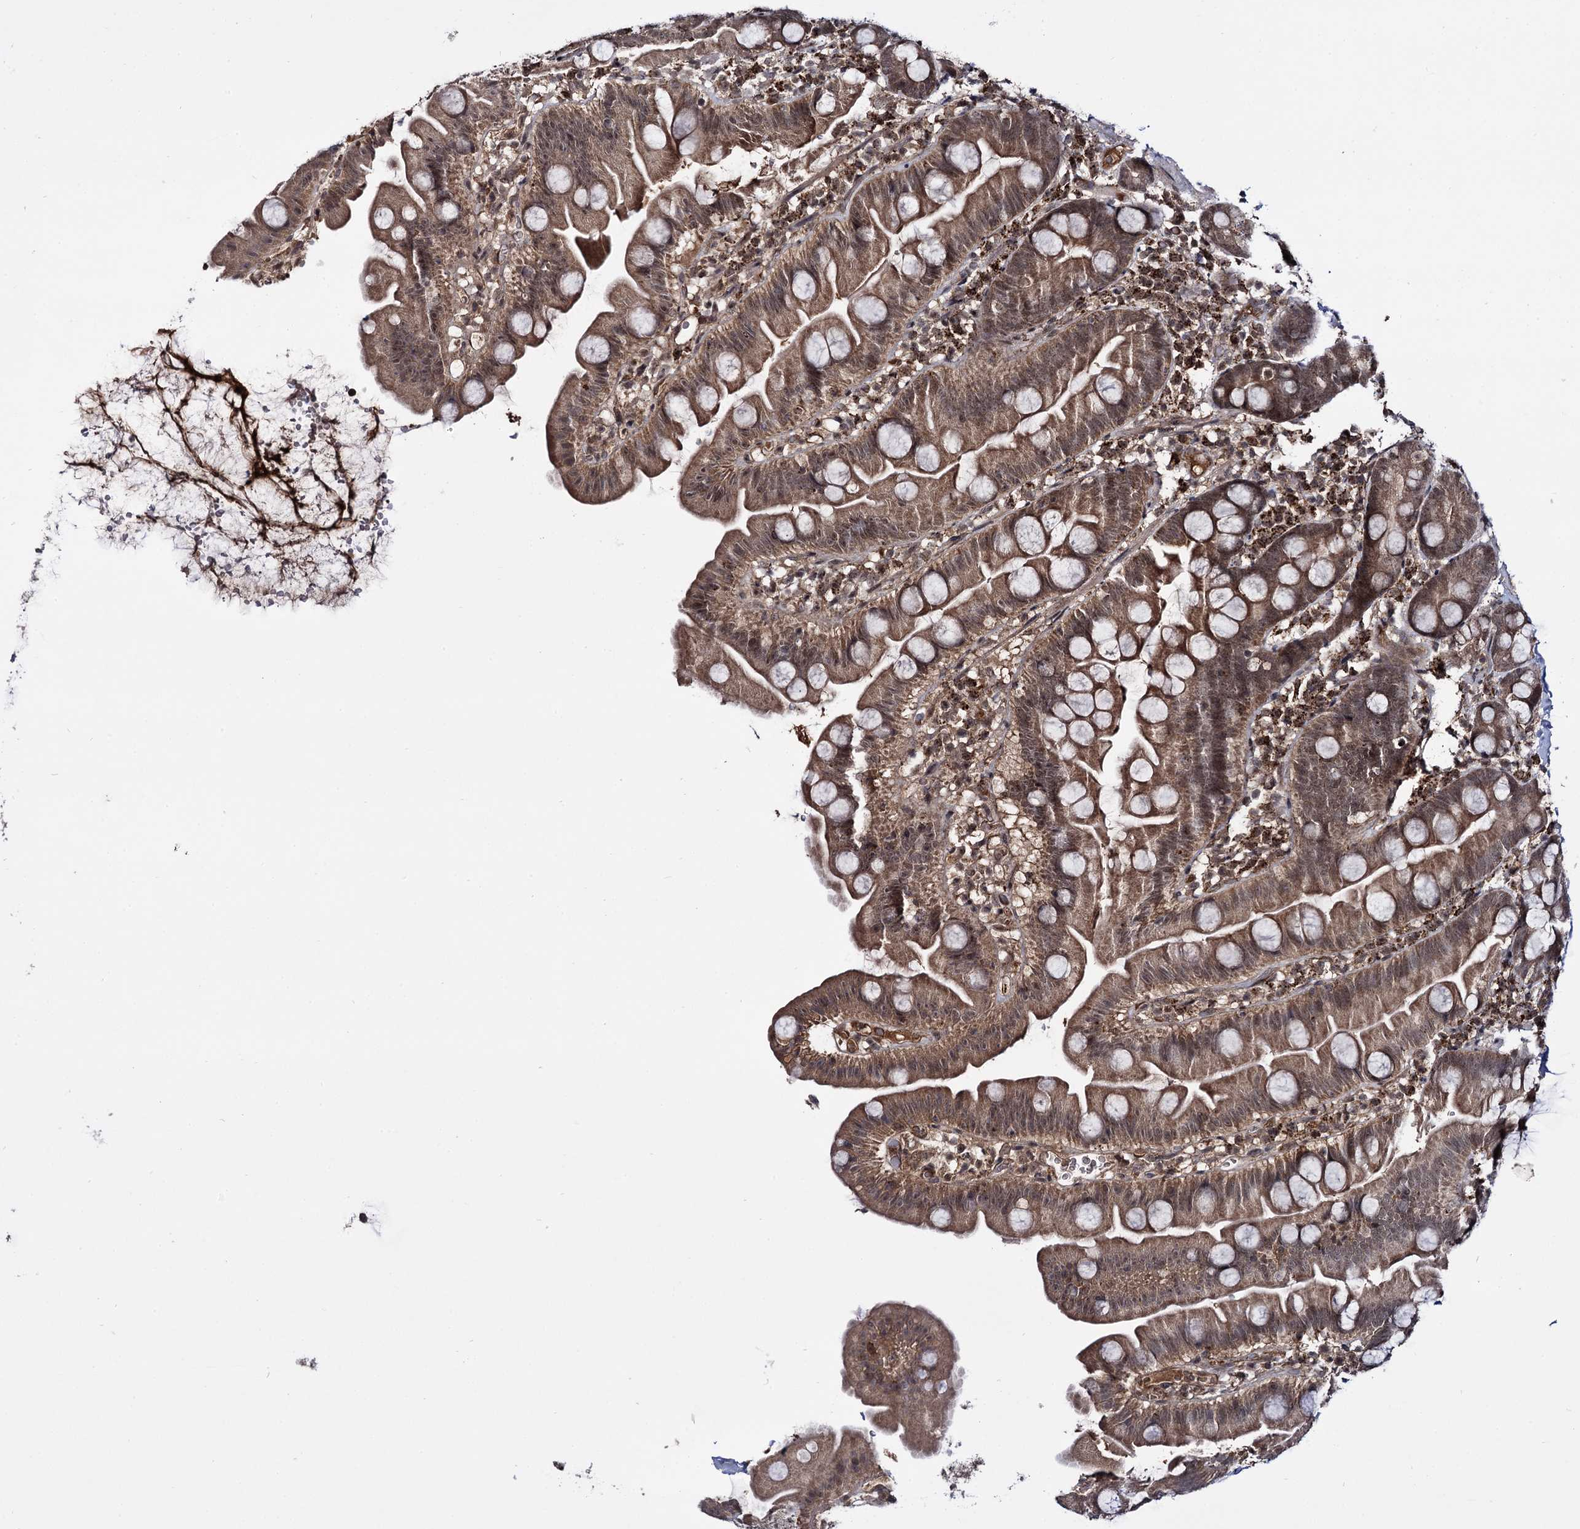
{"staining": {"intensity": "moderate", "quantity": ">75%", "location": "cytoplasmic/membranous"}, "tissue": "small intestine", "cell_type": "Glandular cells", "image_type": "normal", "snomed": [{"axis": "morphology", "description": "Normal tissue, NOS"}, {"axis": "topography", "description": "Small intestine"}], "caption": "The histopathology image demonstrates staining of unremarkable small intestine, revealing moderate cytoplasmic/membranous protein expression (brown color) within glandular cells. (DAB (3,3'-diaminobenzidine) IHC, brown staining for protein, blue staining for nuclei).", "gene": "MICAL2", "patient": {"sex": "female", "age": 68}}